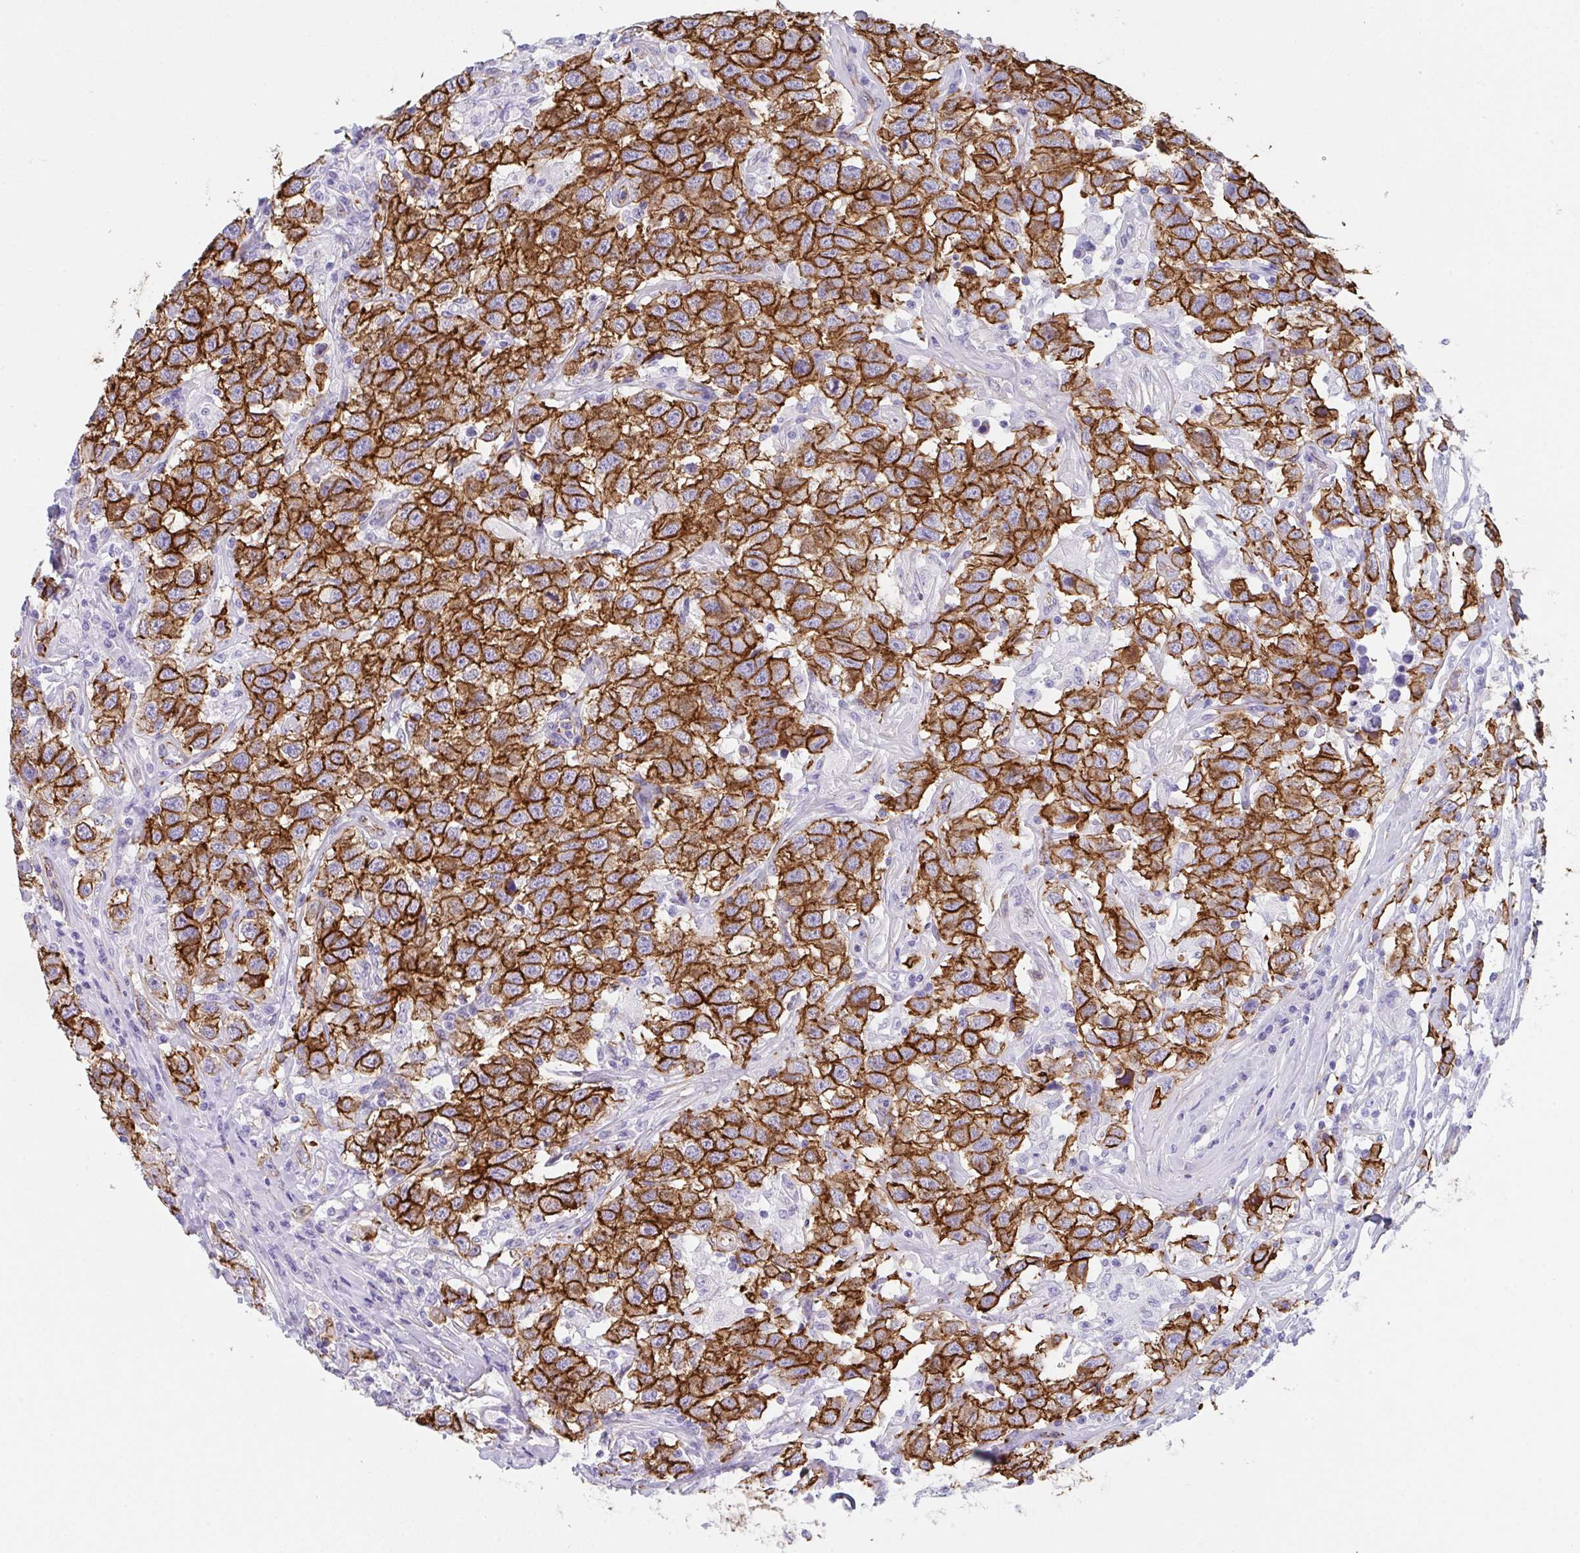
{"staining": {"intensity": "strong", "quantity": "25%-75%", "location": "cytoplasmic/membranous"}, "tissue": "testis cancer", "cell_type": "Tumor cells", "image_type": "cancer", "snomed": [{"axis": "morphology", "description": "Seminoma, NOS"}, {"axis": "topography", "description": "Testis"}], "caption": "Testis cancer (seminoma) was stained to show a protein in brown. There is high levels of strong cytoplasmic/membranous expression in about 25%-75% of tumor cells. The protein of interest is stained brown, and the nuclei are stained in blue (DAB IHC with brightfield microscopy, high magnification).", "gene": "DBN1", "patient": {"sex": "male", "age": 41}}